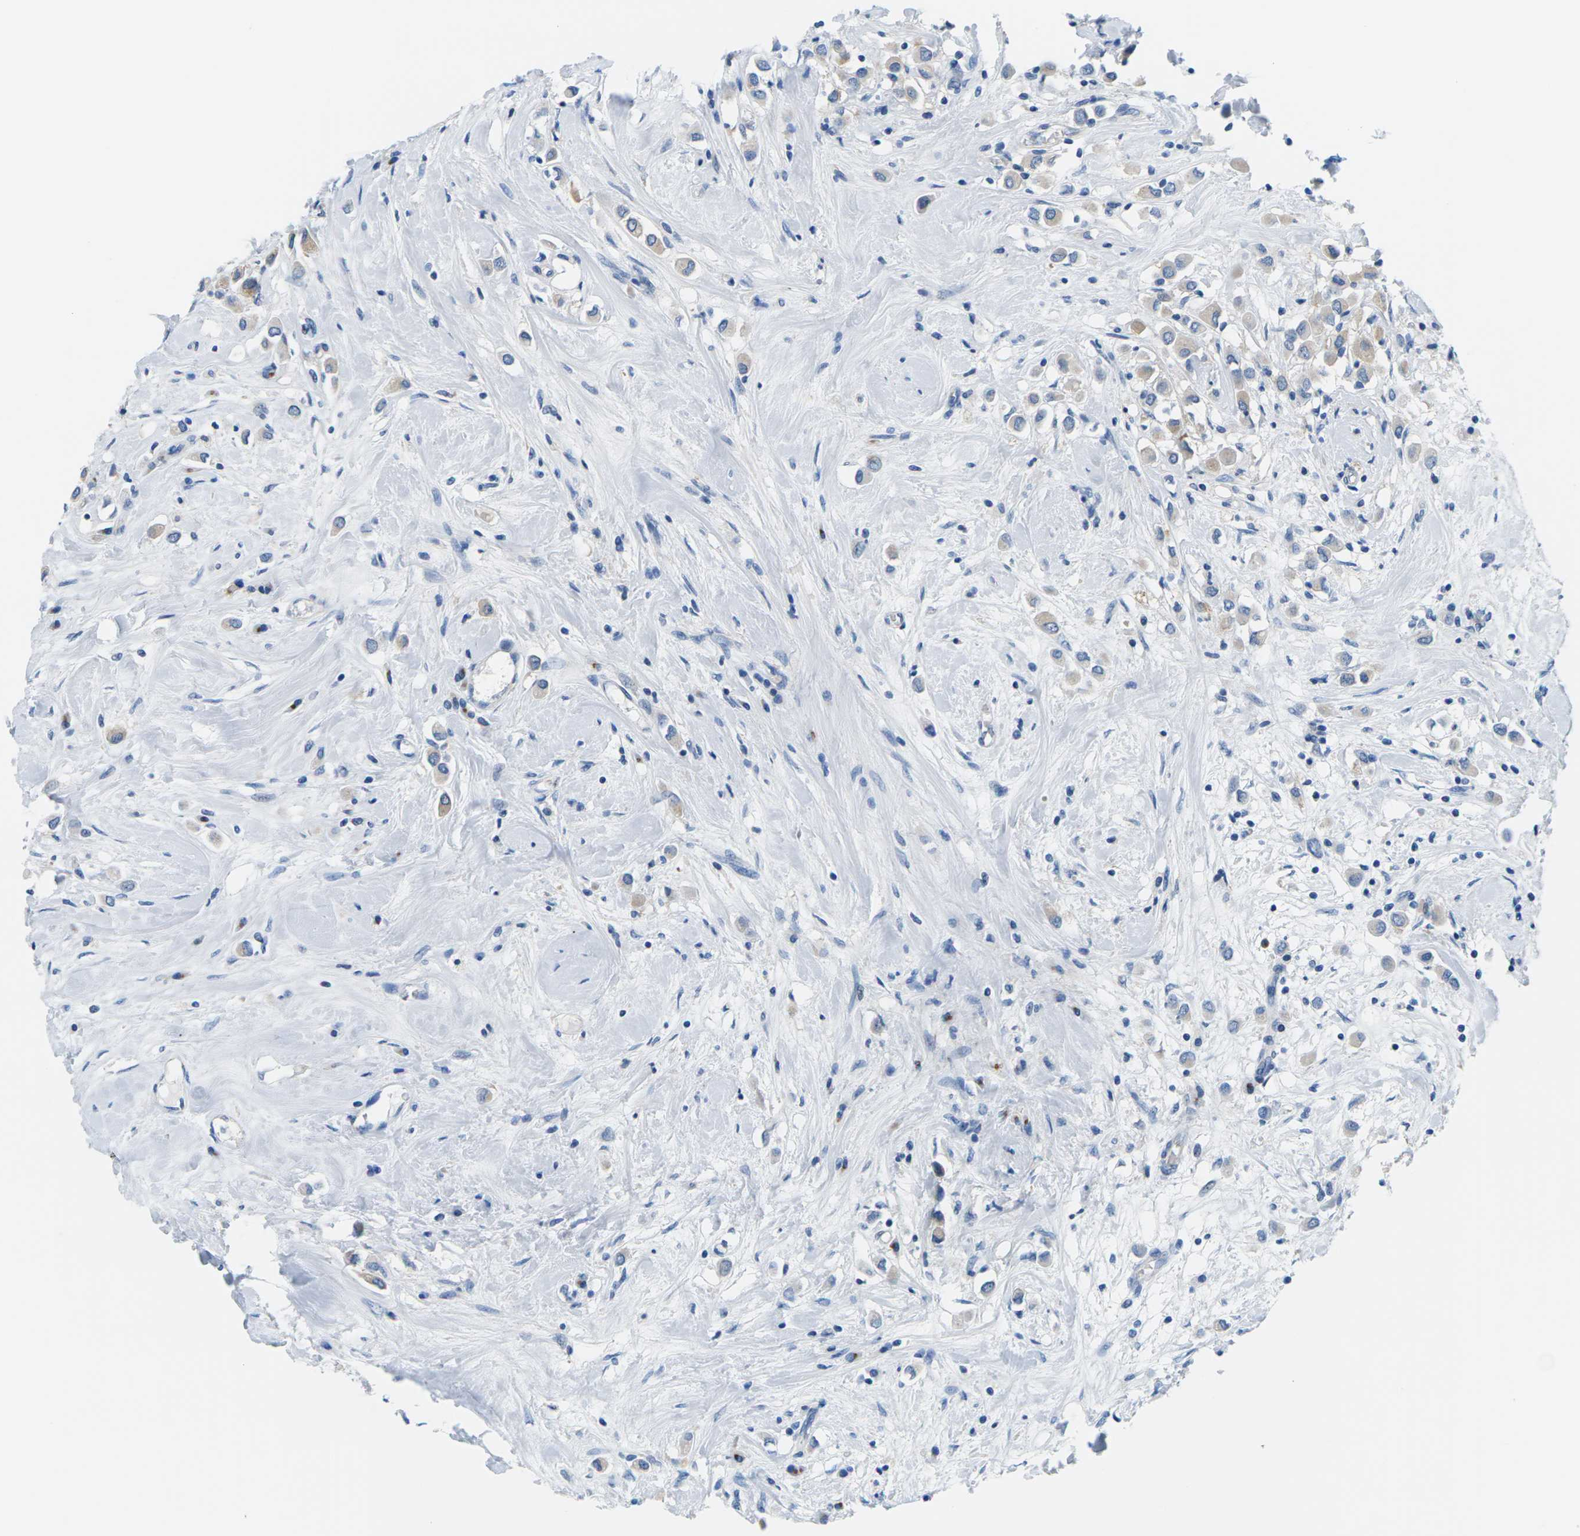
{"staining": {"intensity": "weak", "quantity": "25%-75%", "location": "cytoplasmic/membranous"}, "tissue": "breast cancer", "cell_type": "Tumor cells", "image_type": "cancer", "snomed": [{"axis": "morphology", "description": "Duct carcinoma"}, {"axis": "topography", "description": "Breast"}], "caption": "Human breast cancer stained with a brown dye shows weak cytoplasmic/membranous positive positivity in about 25%-75% of tumor cells.", "gene": "SYNGR2", "patient": {"sex": "female", "age": 61}}